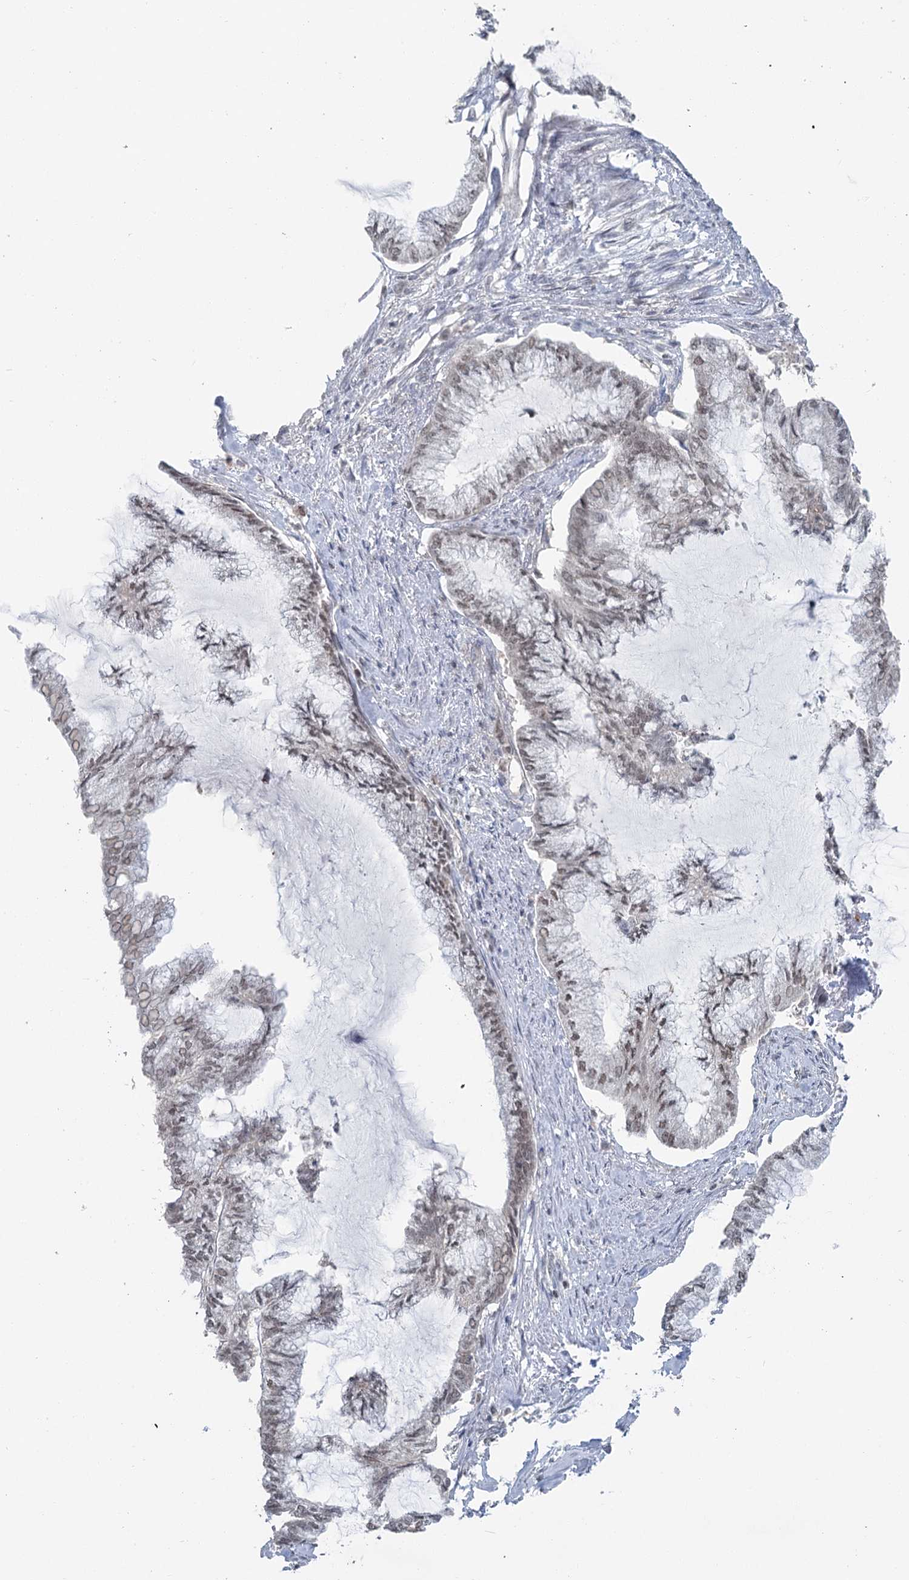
{"staining": {"intensity": "weak", "quantity": "25%-75%", "location": "nuclear"}, "tissue": "endometrial cancer", "cell_type": "Tumor cells", "image_type": "cancer", "snomed": [{"axis": "morphology", "description": "Adenocarcinoma, NOS"}, {"axis": "topography", "description": "Endometrium"}], "caption": "The histopathology image exhibits staining of endometrial cancer, revealing weak nuclear protein expression (brown color) within tumor cells. The staining was performed using DAB (3,3'-diaminobenzidine), with brown indicating positive protein expression. Nuclei are stained blue with hematoxylin.", "gene": "PDS5A", "patient": {"sex": "female", "age": 86}}